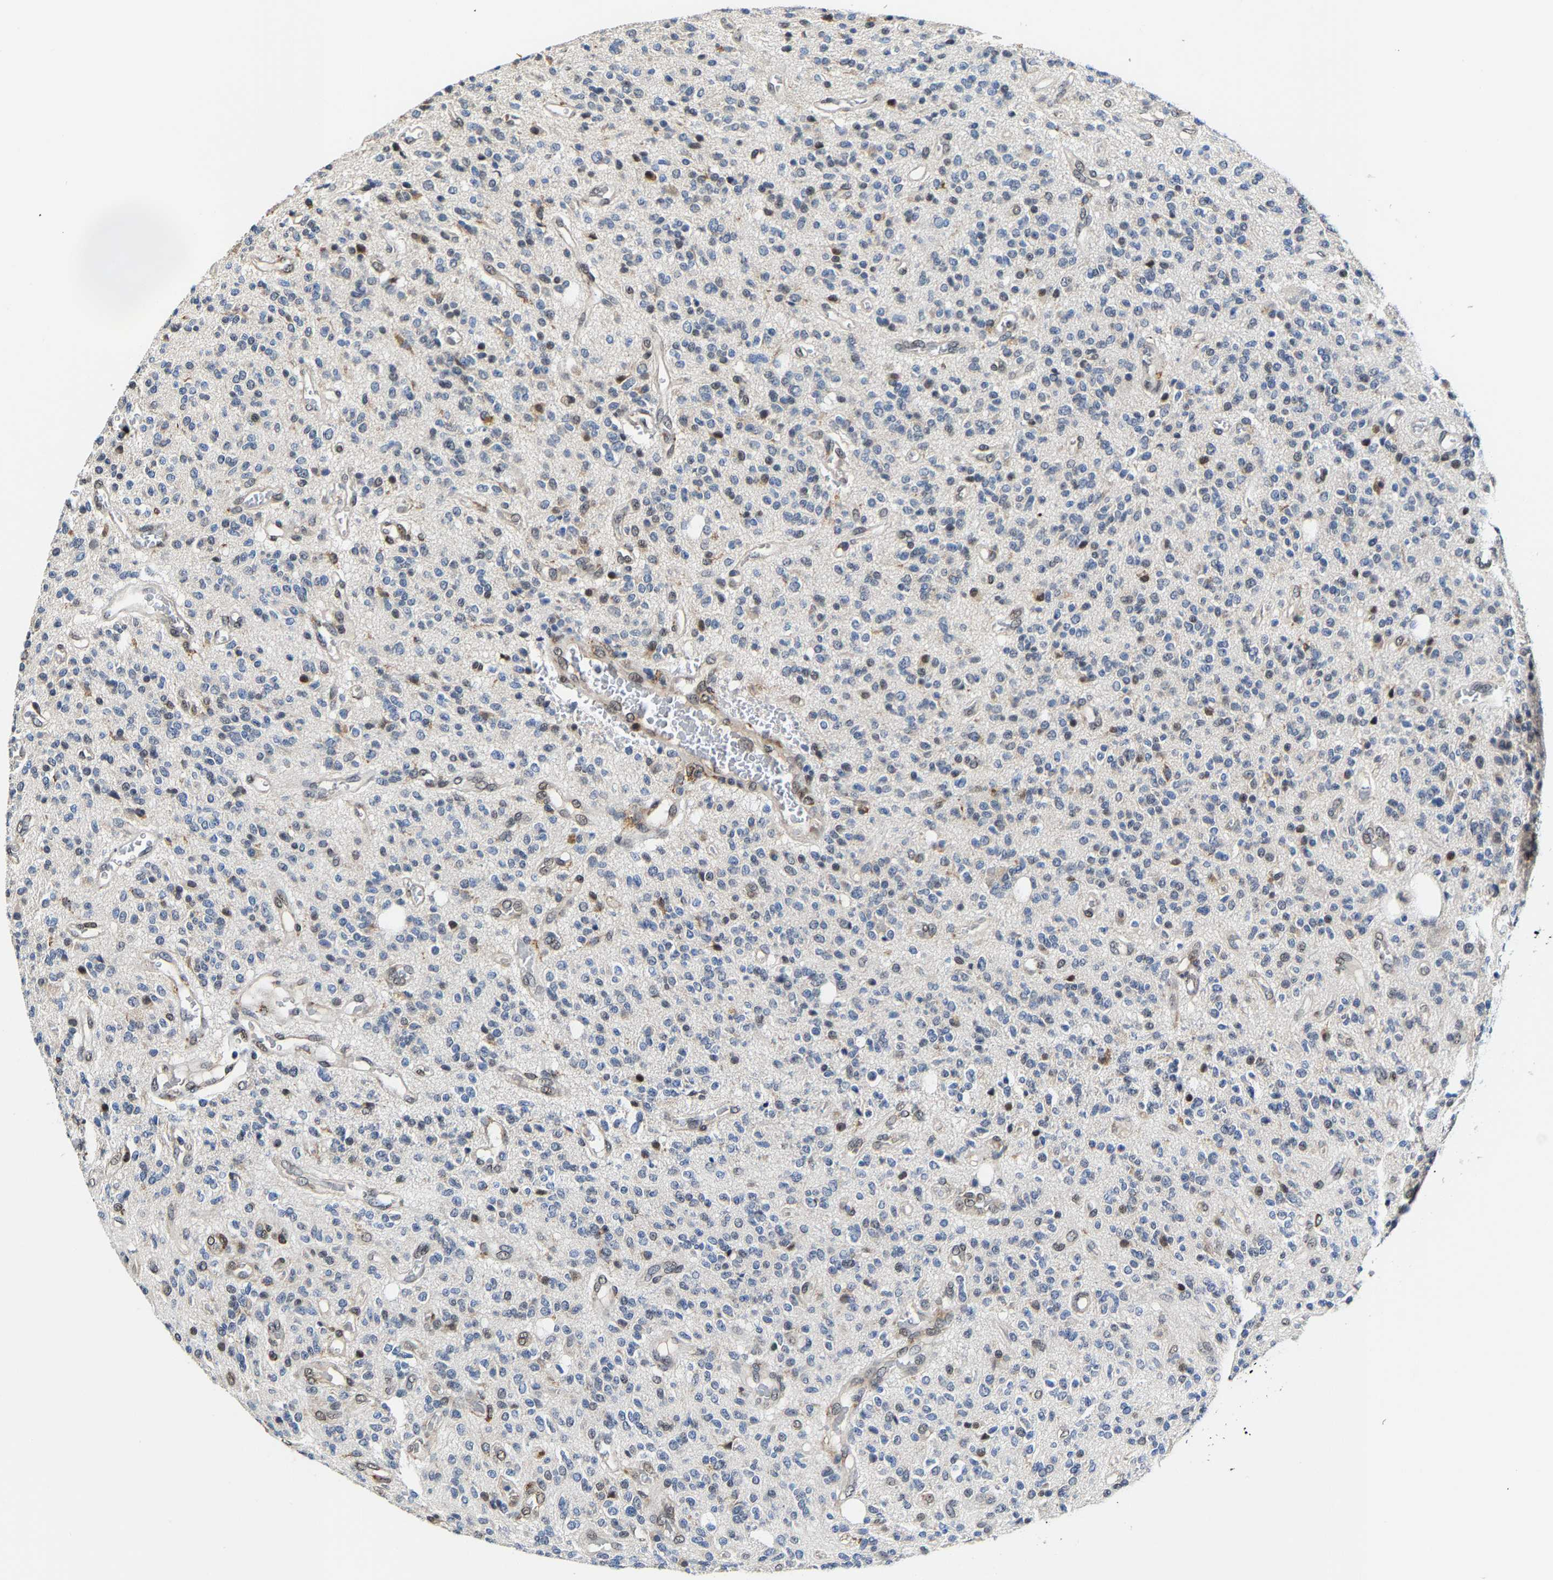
{"staining": {"intensity": "weak", "quantity": "<25%", "location": "nuclear"}, "tissue": "glioma", "cell_type": "Tumor cells", "image_type": "cancer", "snomed": [{"axis": "morphology", "description": "Glioma, malignant, High grade"}, {"axis": "topography", "description": "Brain"}], "caption": "Glioma was stained to show a protein in brown. There is no significant expression in tumor cells.", "gene": "METTL1", "patient": {"sex": "male", "age": 34}}